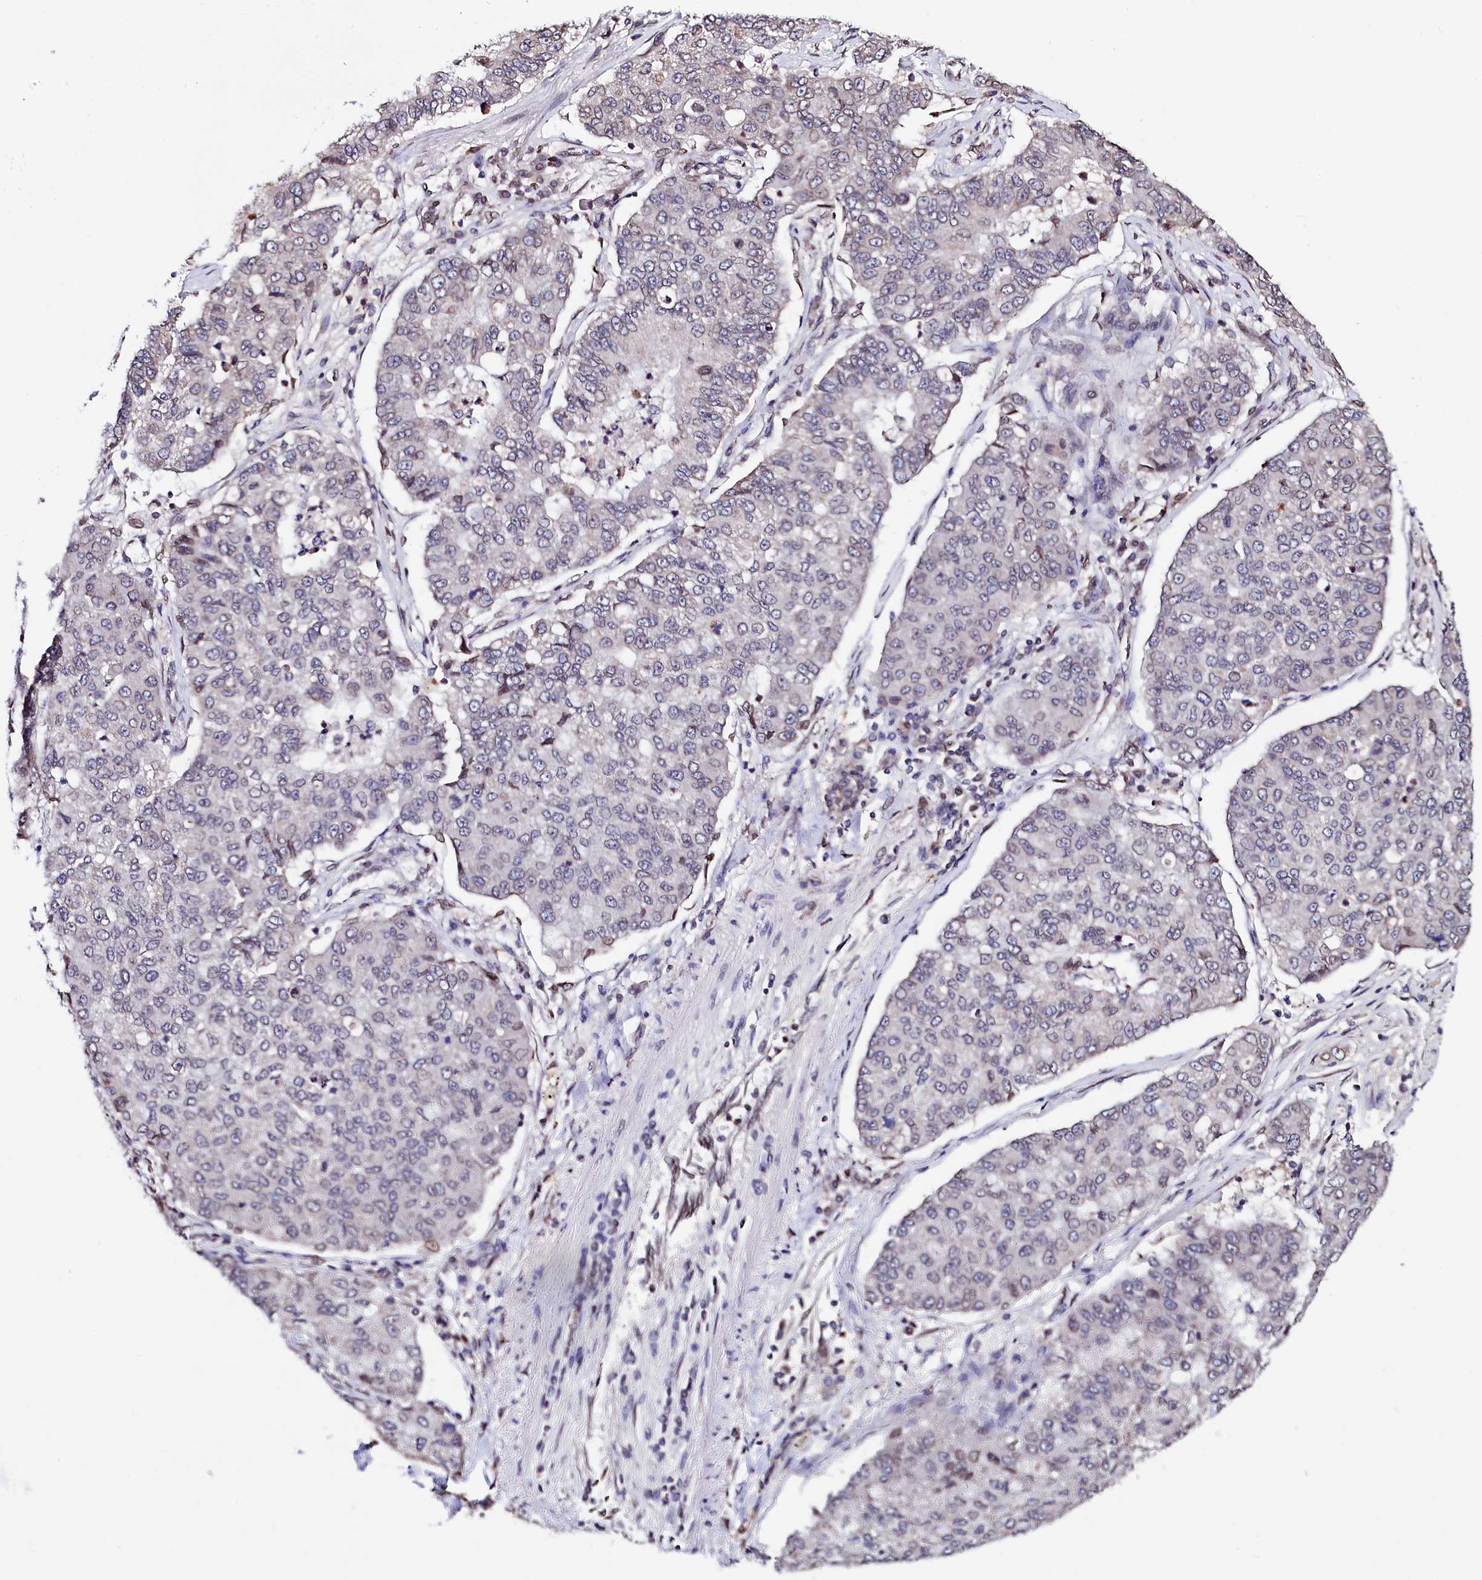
{"staining": {"intensity": "negative", "quantity": "none", "location": "none"}, "tissue": "lung cancer", "cell_type": "Tumor cells", "image_type": "cancer", "snomed": [{"axis": "morphology", "description": "Squamous cell carcinoma, NOS"}, {"axis": "topography", "description": "Lung"}], "caption": "Immunohistochemistry of lung cancer (squamous cell carcinoma) exhibits no staining in tumor cells. The staining is performed using DAB brown chromogen with nuclei counter-stained in using hematoxylin.", "gene": "HAND1", "patient": {"sex": "male", "age": 74}}